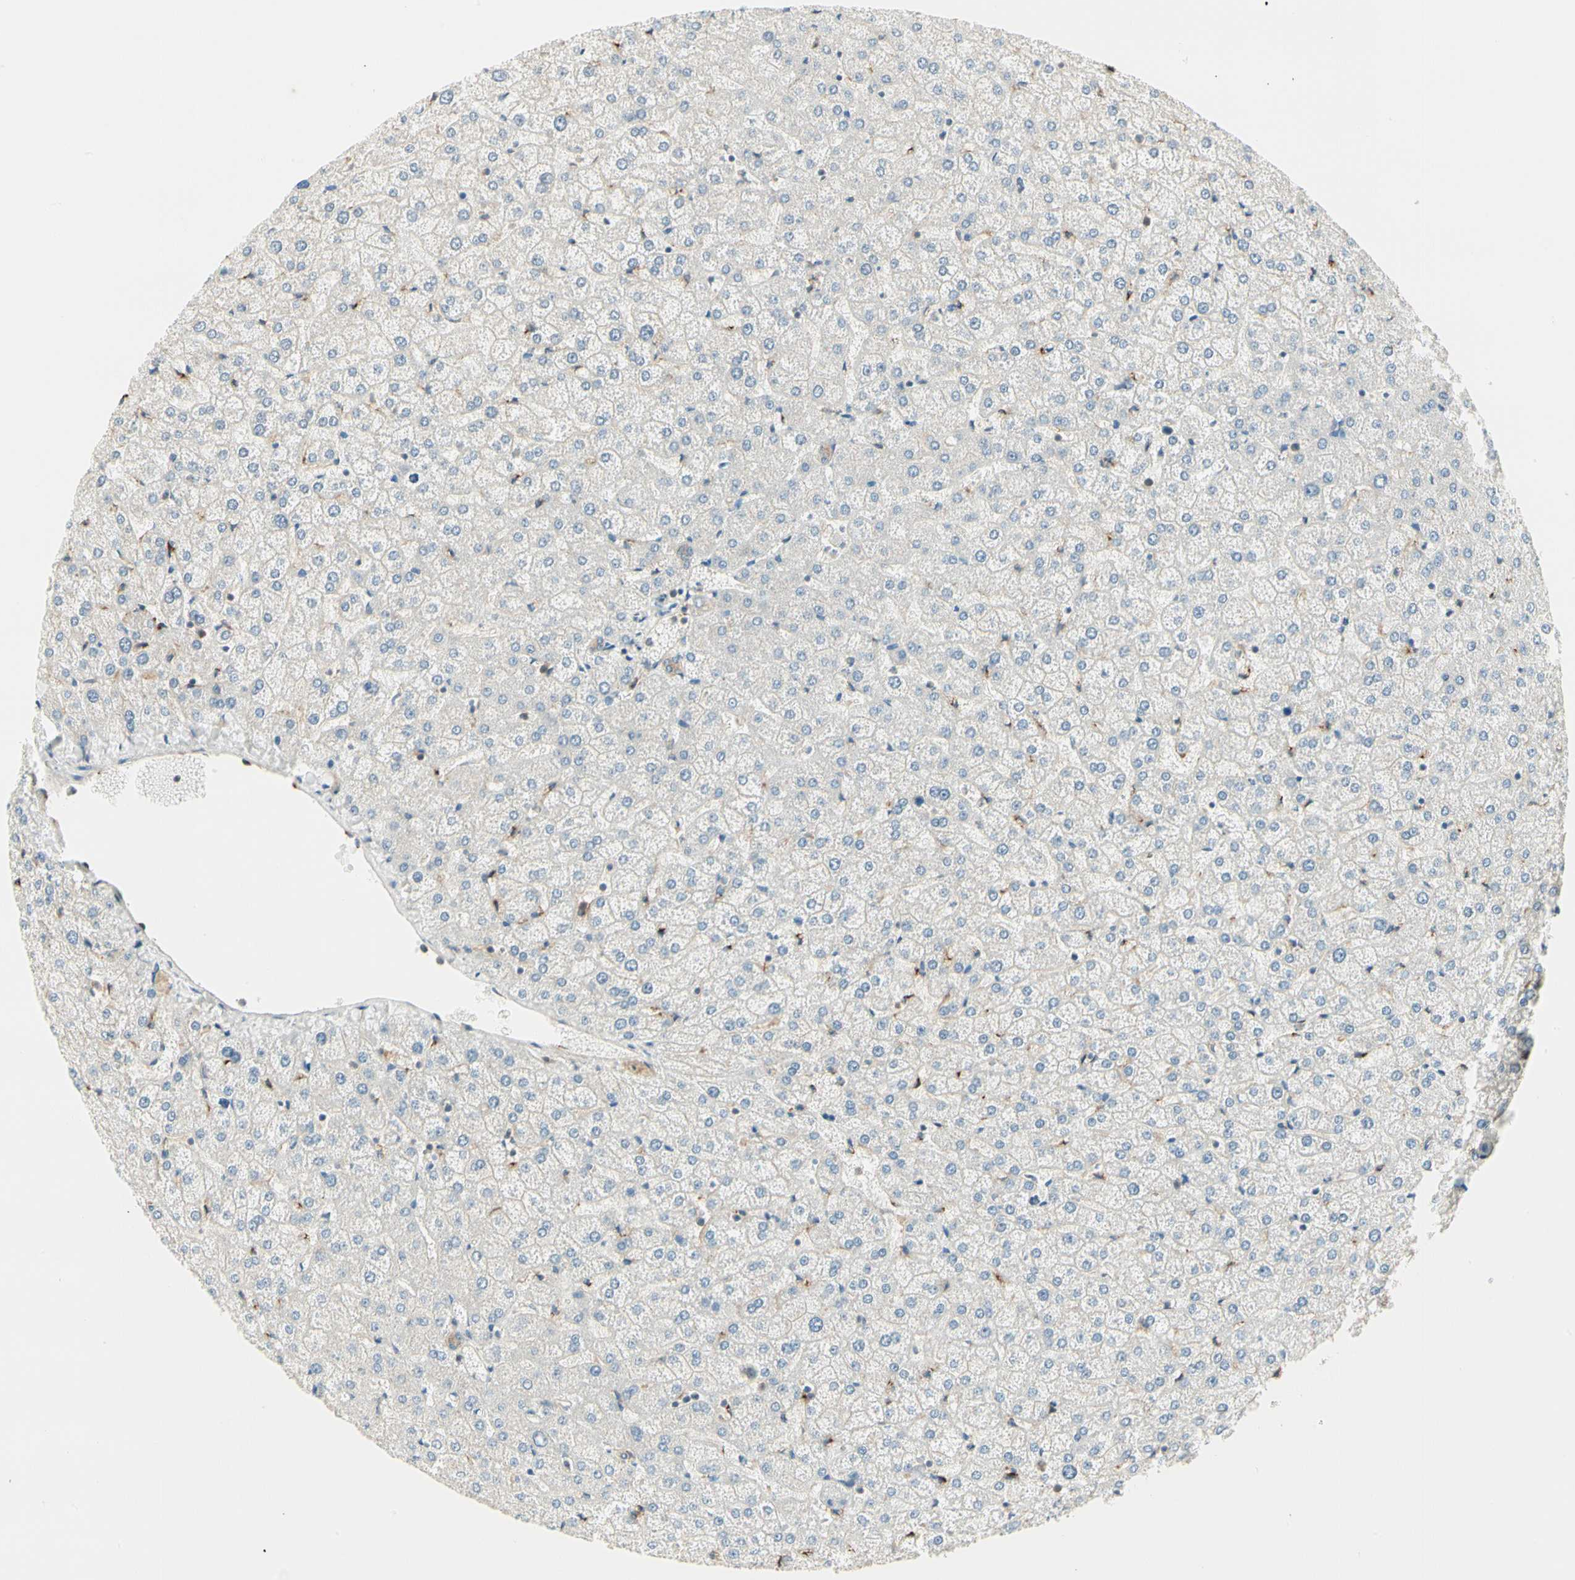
{"staining": {"intensity": "weak", "quantity": ">75%", "location": "cytoplasmic/membranous"}, "tissue": "liver", "cell_type": "Cholangiocytes", "image_type": "normal", "snomed": [{"axis": "morphology", "description": "Normal tissue, NOS"}, {"axis": "topography", "description": "Liver"}], "caption": "Immunohistochemical staining of unremarkable liver displays >75% levels of weak cytoplasmic/membranous protein positivity in about >75% of cholangiocytes.", "gene": "AGFG1", "patient": {"sex": "female", "age": 32}}